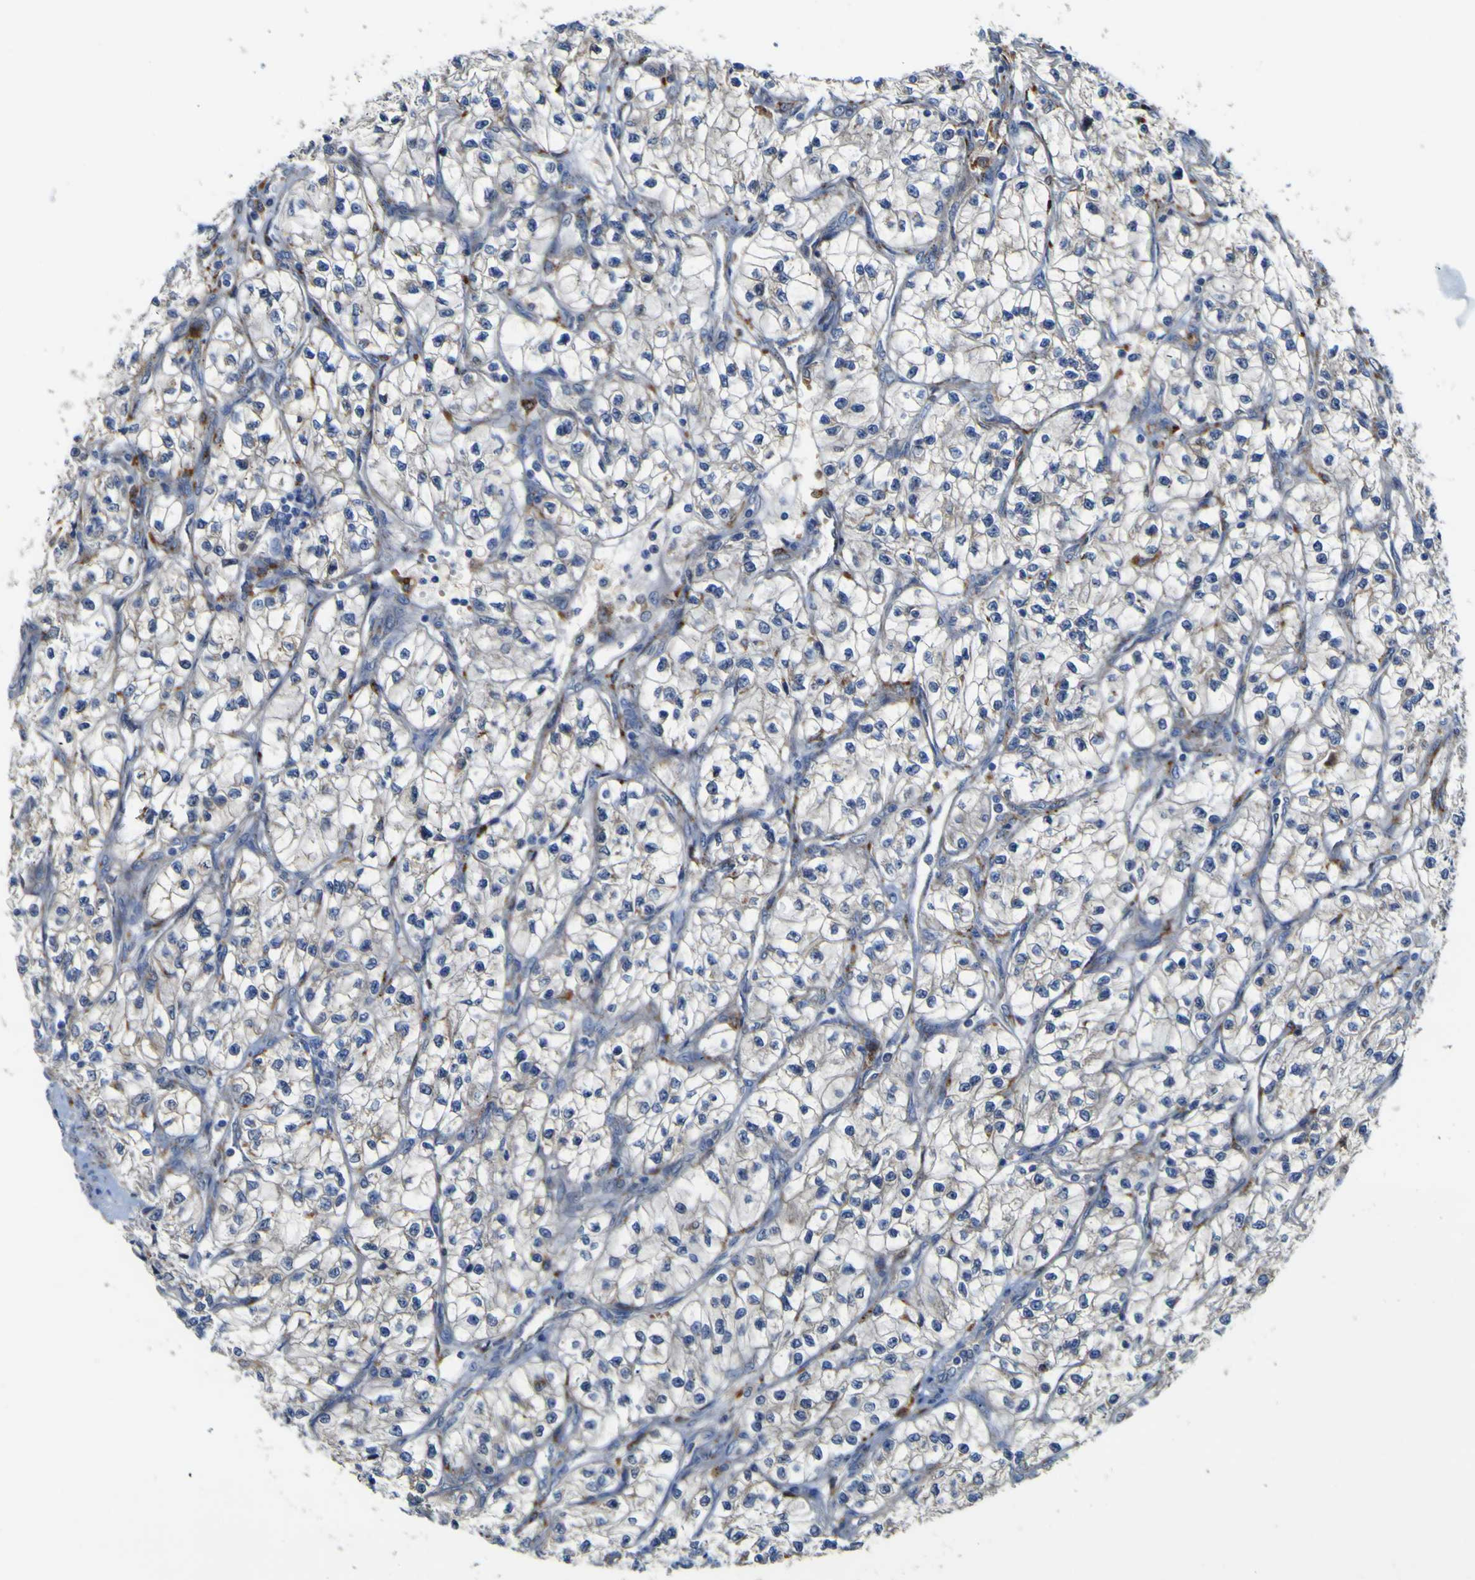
{"staining": {"intensity": "negative", "quantity": "none", "location": "none"}, "tissue": "renal cancer", "cell_type": "Tumor cells", "image_type": "cancer", "snomed": [{"axis": "morphology", "description": "Adenocarcinoma, NOS"}, {"axis": "topography", "description": "Kidney"}], "caption": "The IHC image has no significant expression in tumor cells of renal cancer (adenocarcinoma) tissue. (Brightfield microscopy of DAB immunohistochemistry at high magnification).", "gene": "PTPRF", "patient": {"sex": "female", "age": 57}}